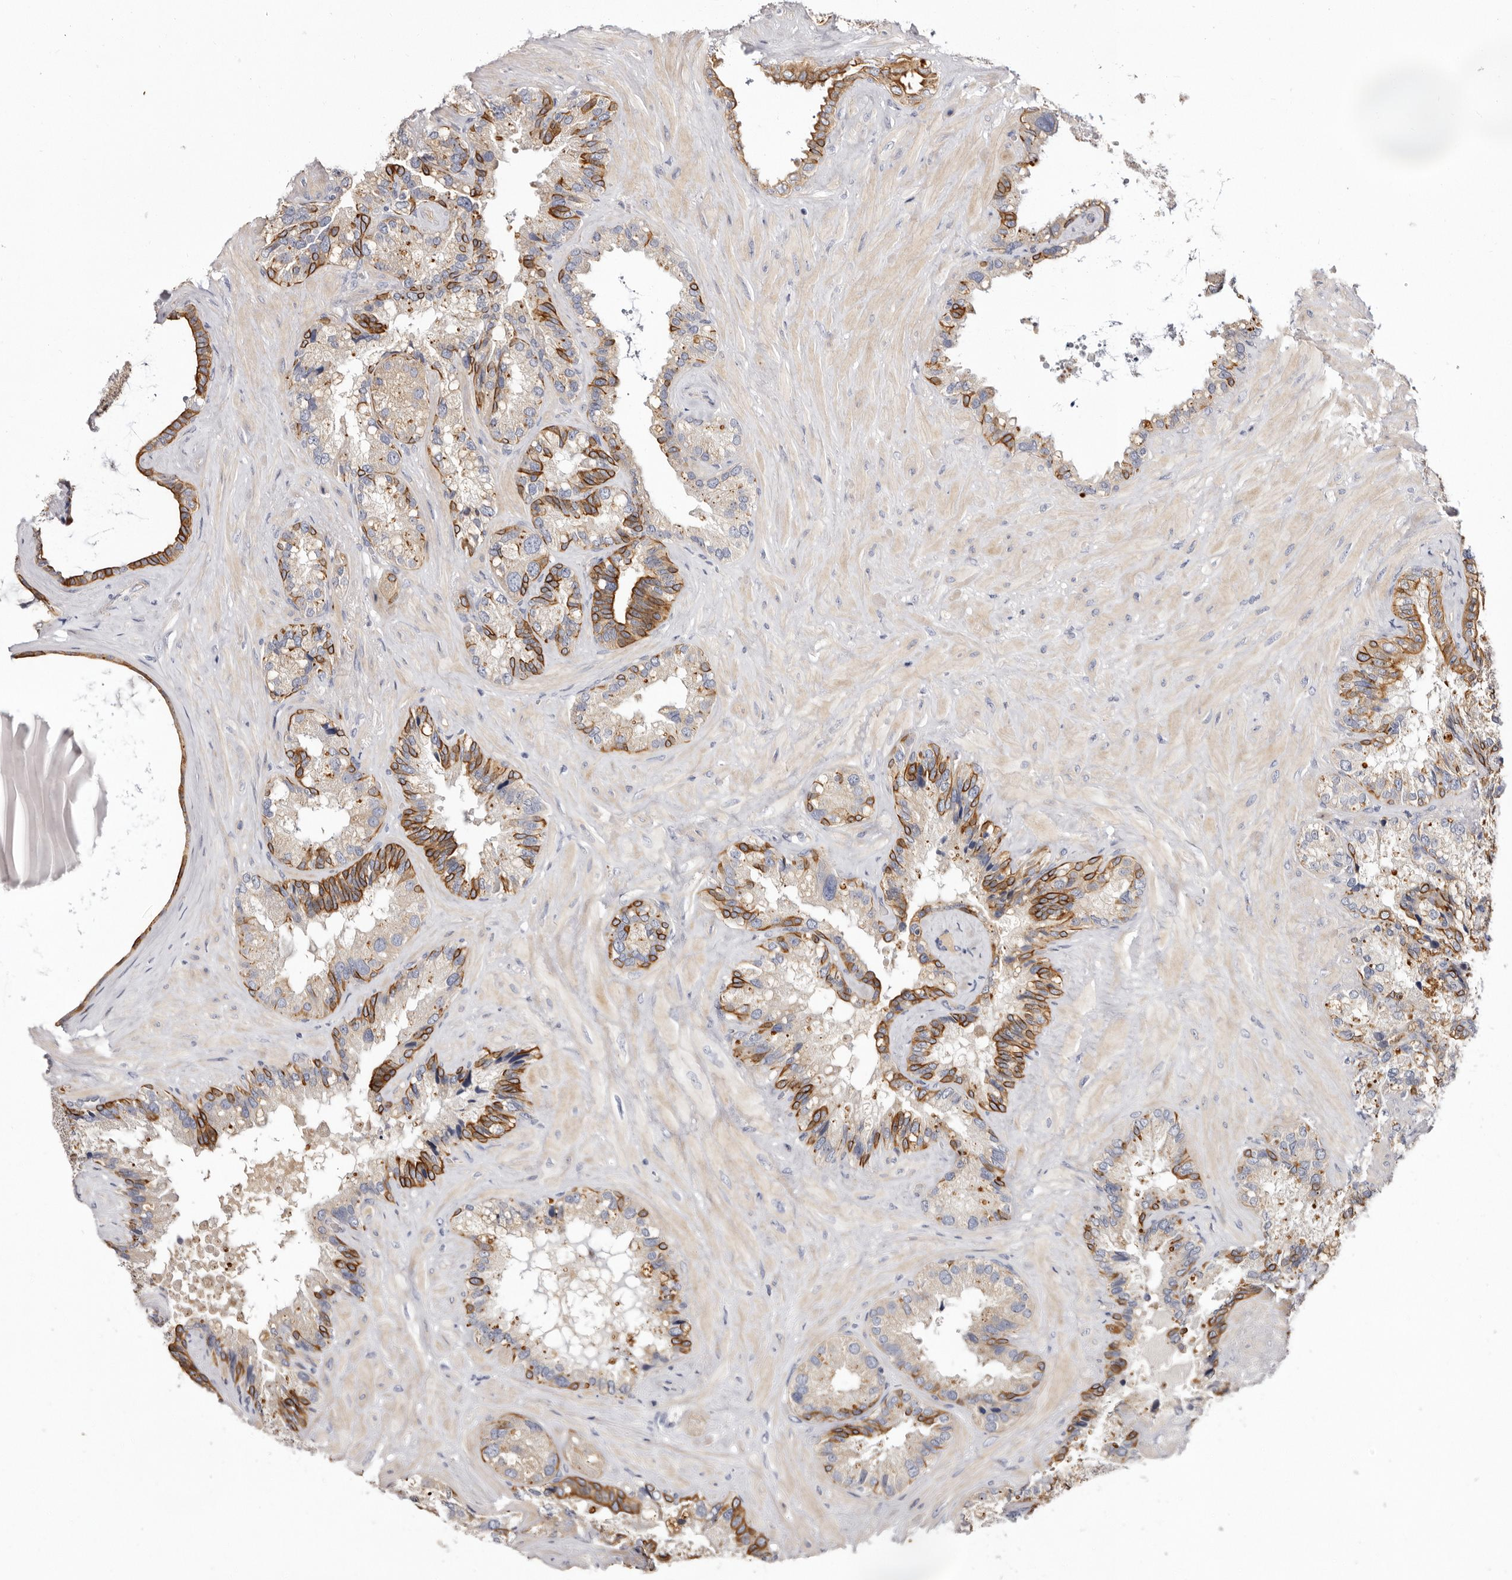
{"staining": {"intensity": "moderate", "quantity": "25%-75%", "location": "cytoplasmic/membranous"}, "tissue": "seminal vesicle", "cell_type": "Glandular cells", "image_type": "normal", "snomed": [{"axis": "morphology", "description": "Normal tissue, NOS"}, {"axis": "topography", "description": "Prostate"}, {"axis": "topography", "description": "Seminal veicle"}], "caption": "Protein expression analysis of benign seminal vesicle shows moderate cytoplasmic/membranous expression in about 25%-75% of glandular cells.", "gene": "STK16", "patient": {"sex": "male", "age": 68}}